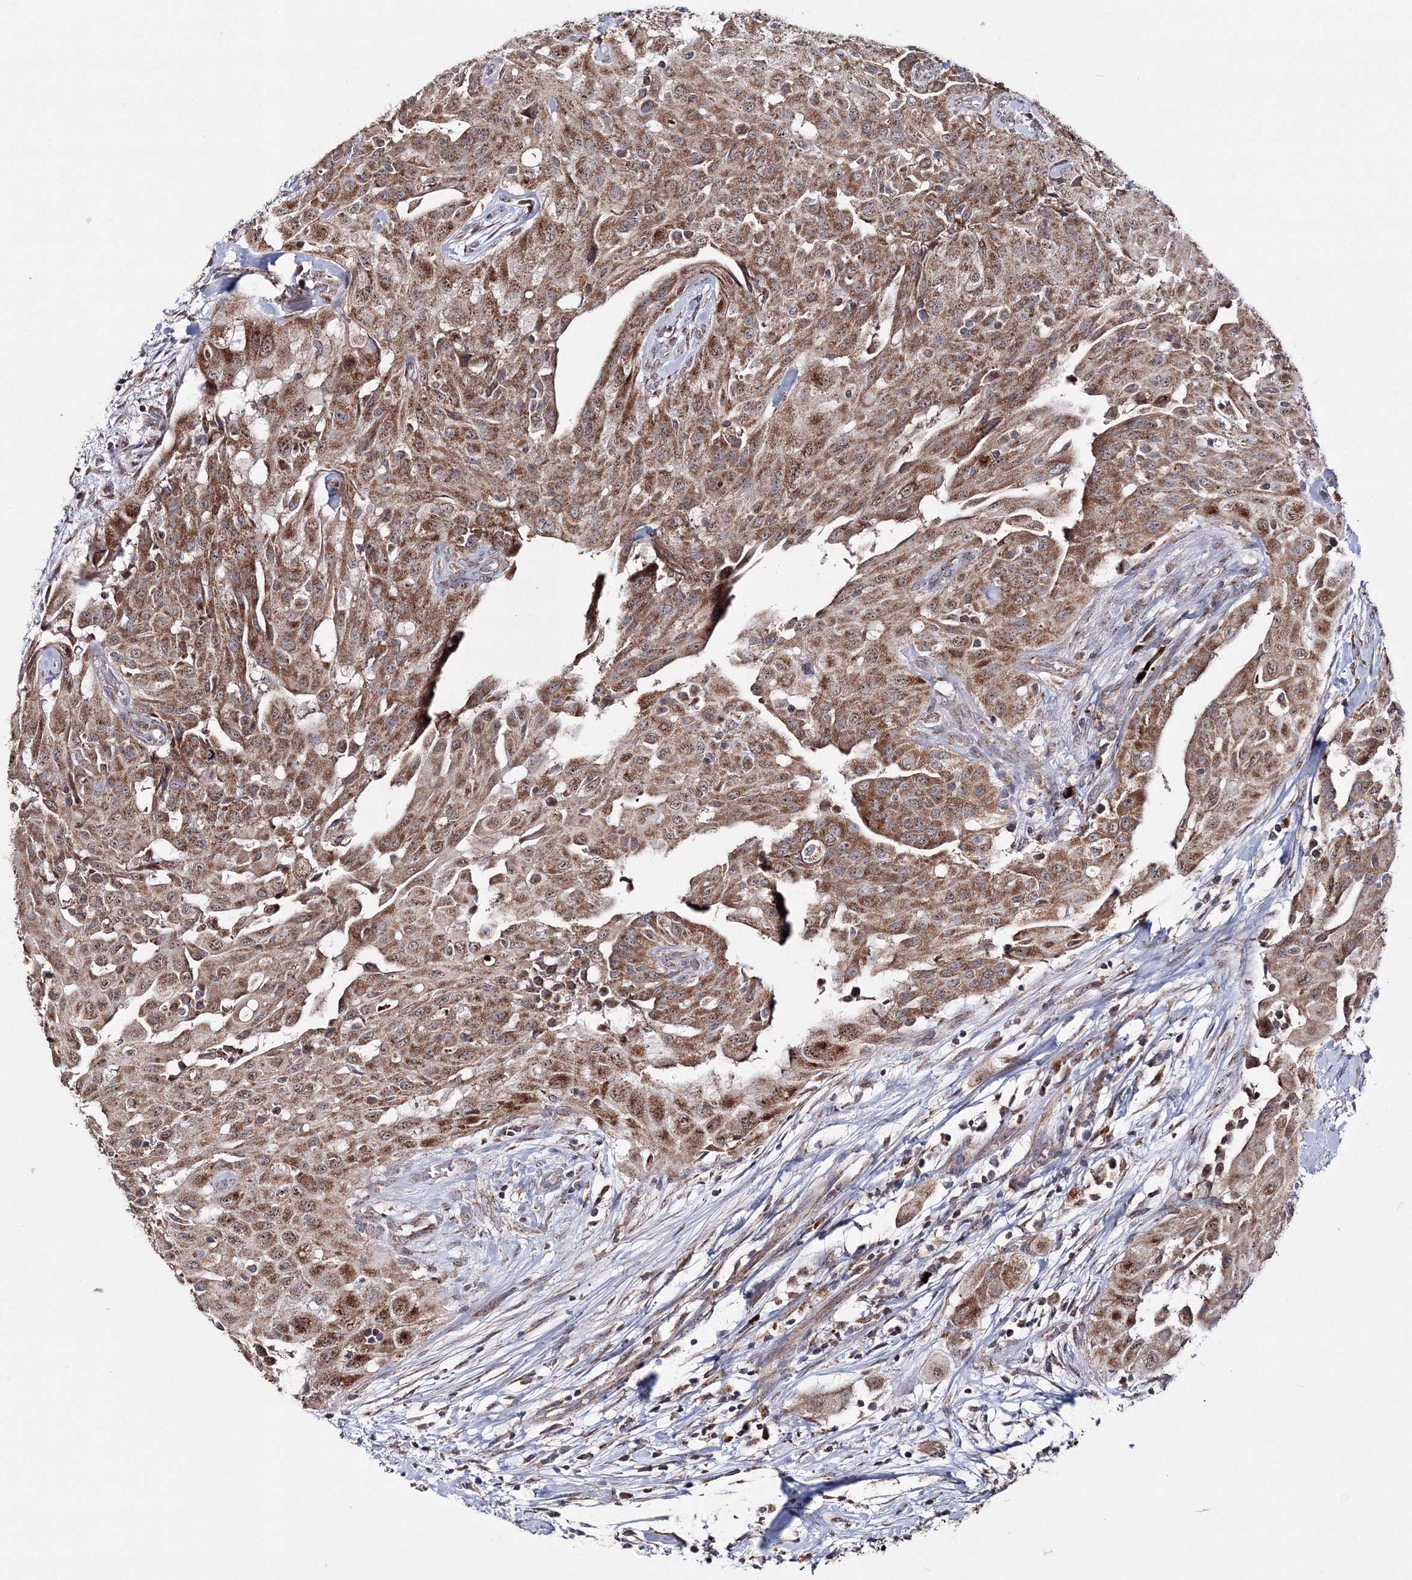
{"staining": {"intensity": "moderate", "quantity": ">75%", "location": "cytoplasmic/membranous"}, "tissue": "thyroid cancer", "cell_type": "Tumor cells", "image_type": "cancer", "snomed": [{"axis": "morphology", "description": "Papillary adenocarcinoma, NOS"}, {"axis": "topography", "description": "Thyroid gland"}], "caption": "A micrograph of human thyroid cancer stained for a protein exhibits moderate cytoplasmic/membranous brown staining in tumor cells.", "gene": "PEX13", "patient": {"sex": "female", "age": 59}}